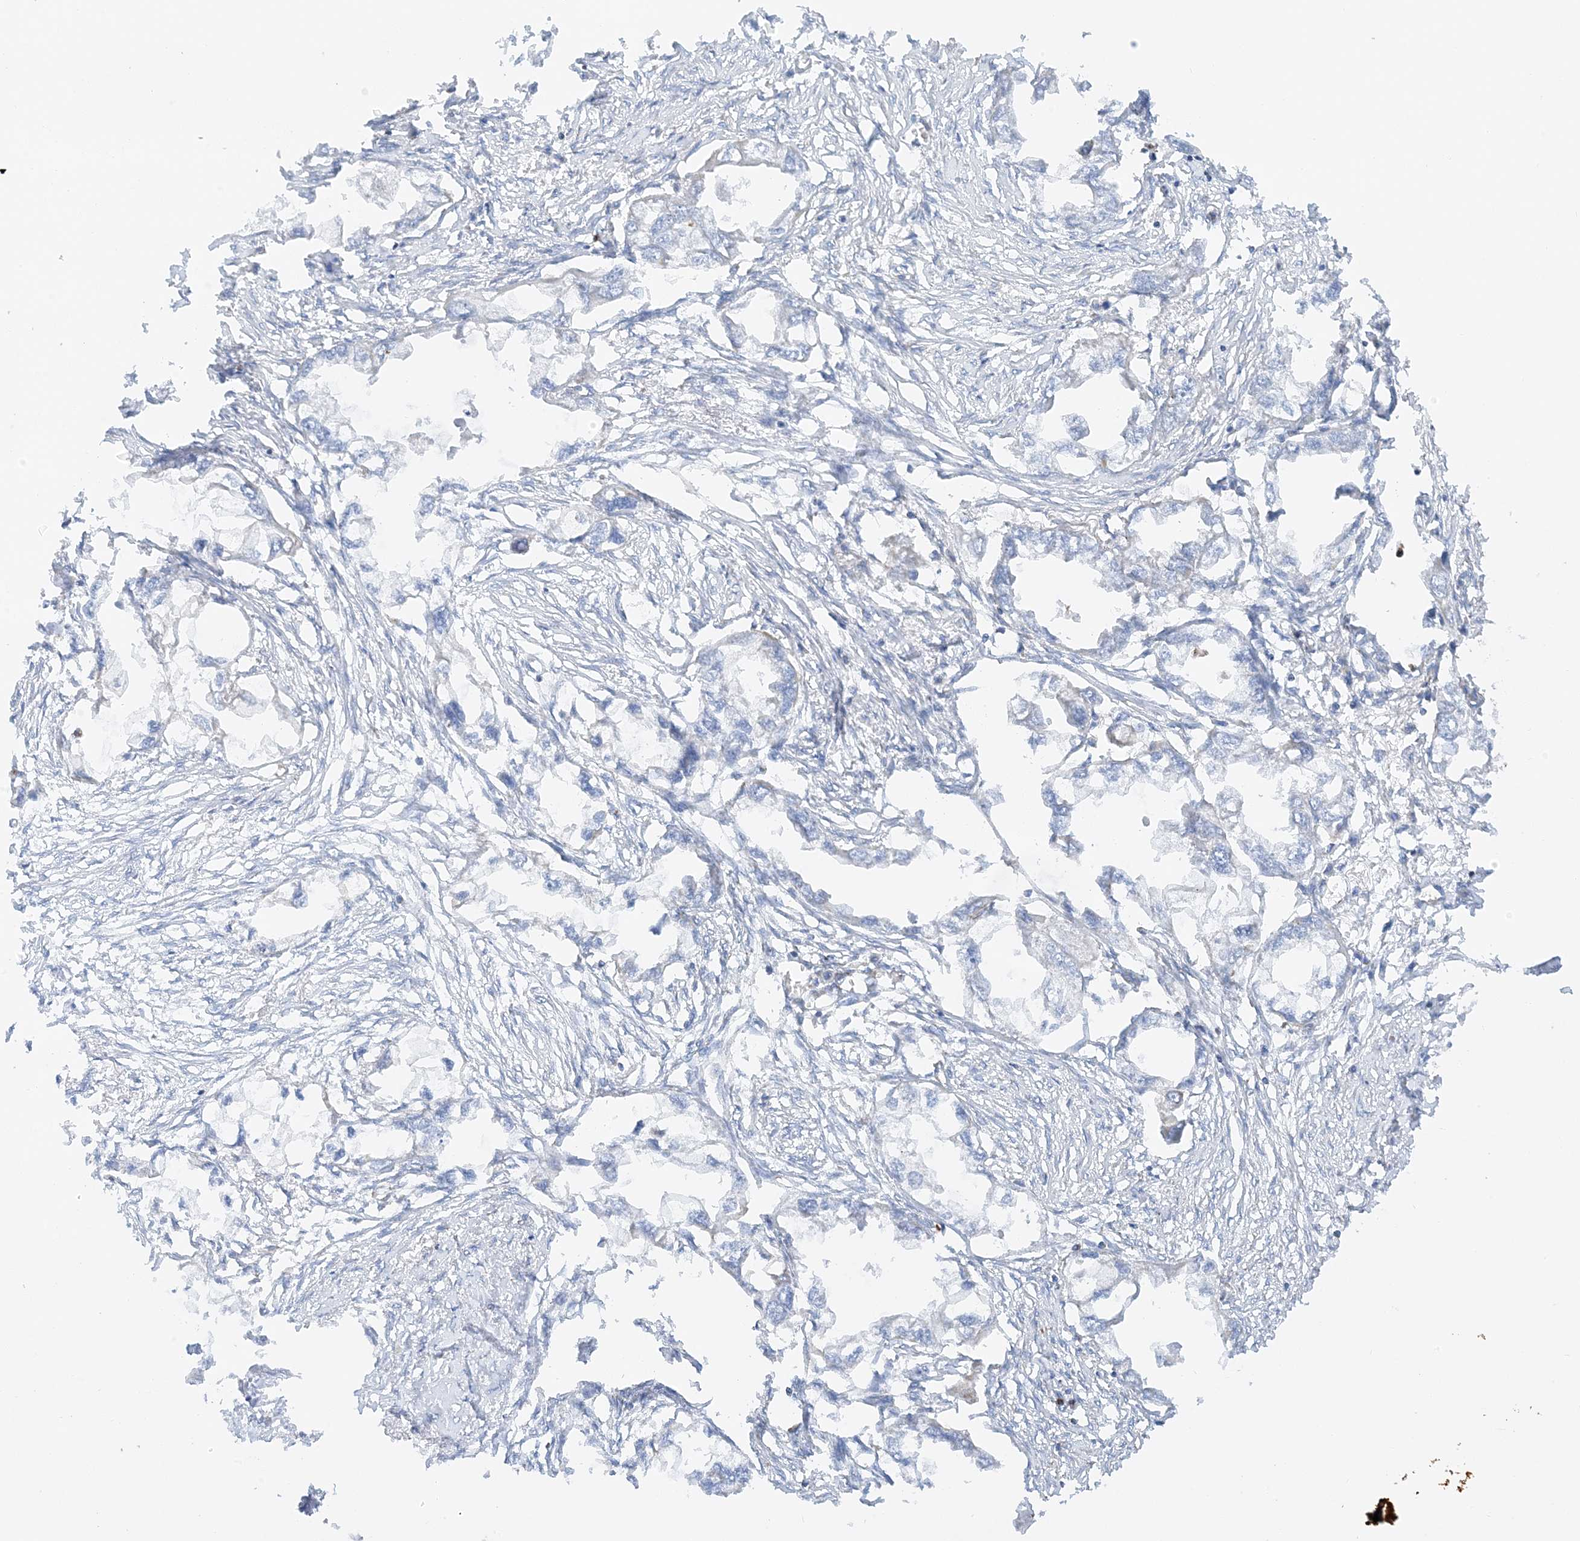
{"staining": {"intensity": "negative", "quantity": "none", "location": "none"}, "tissue": "endometrial cancer", "cell_type": "Tumor cells", "image_type": "cancer", "snomed": [{"axis": "morphology", "description": "Adenocarcinoma, NOS"}, {"axis": "morphology", "description": "Adenocarcinoma, metastatic, NOS"}, {"axis": "topography", "description": "Adipose tissue"}, {"axis": "topography", "description": "Endometrium"}], "caption": "This is an immunohistochemistry (IHC) photomicrograph of endometrial cancer (metastatic adenocarcinoma). There is no expression in tumor cells.", "gene": "CAPN13", "patient": {"sex": "female", "age": 67}}